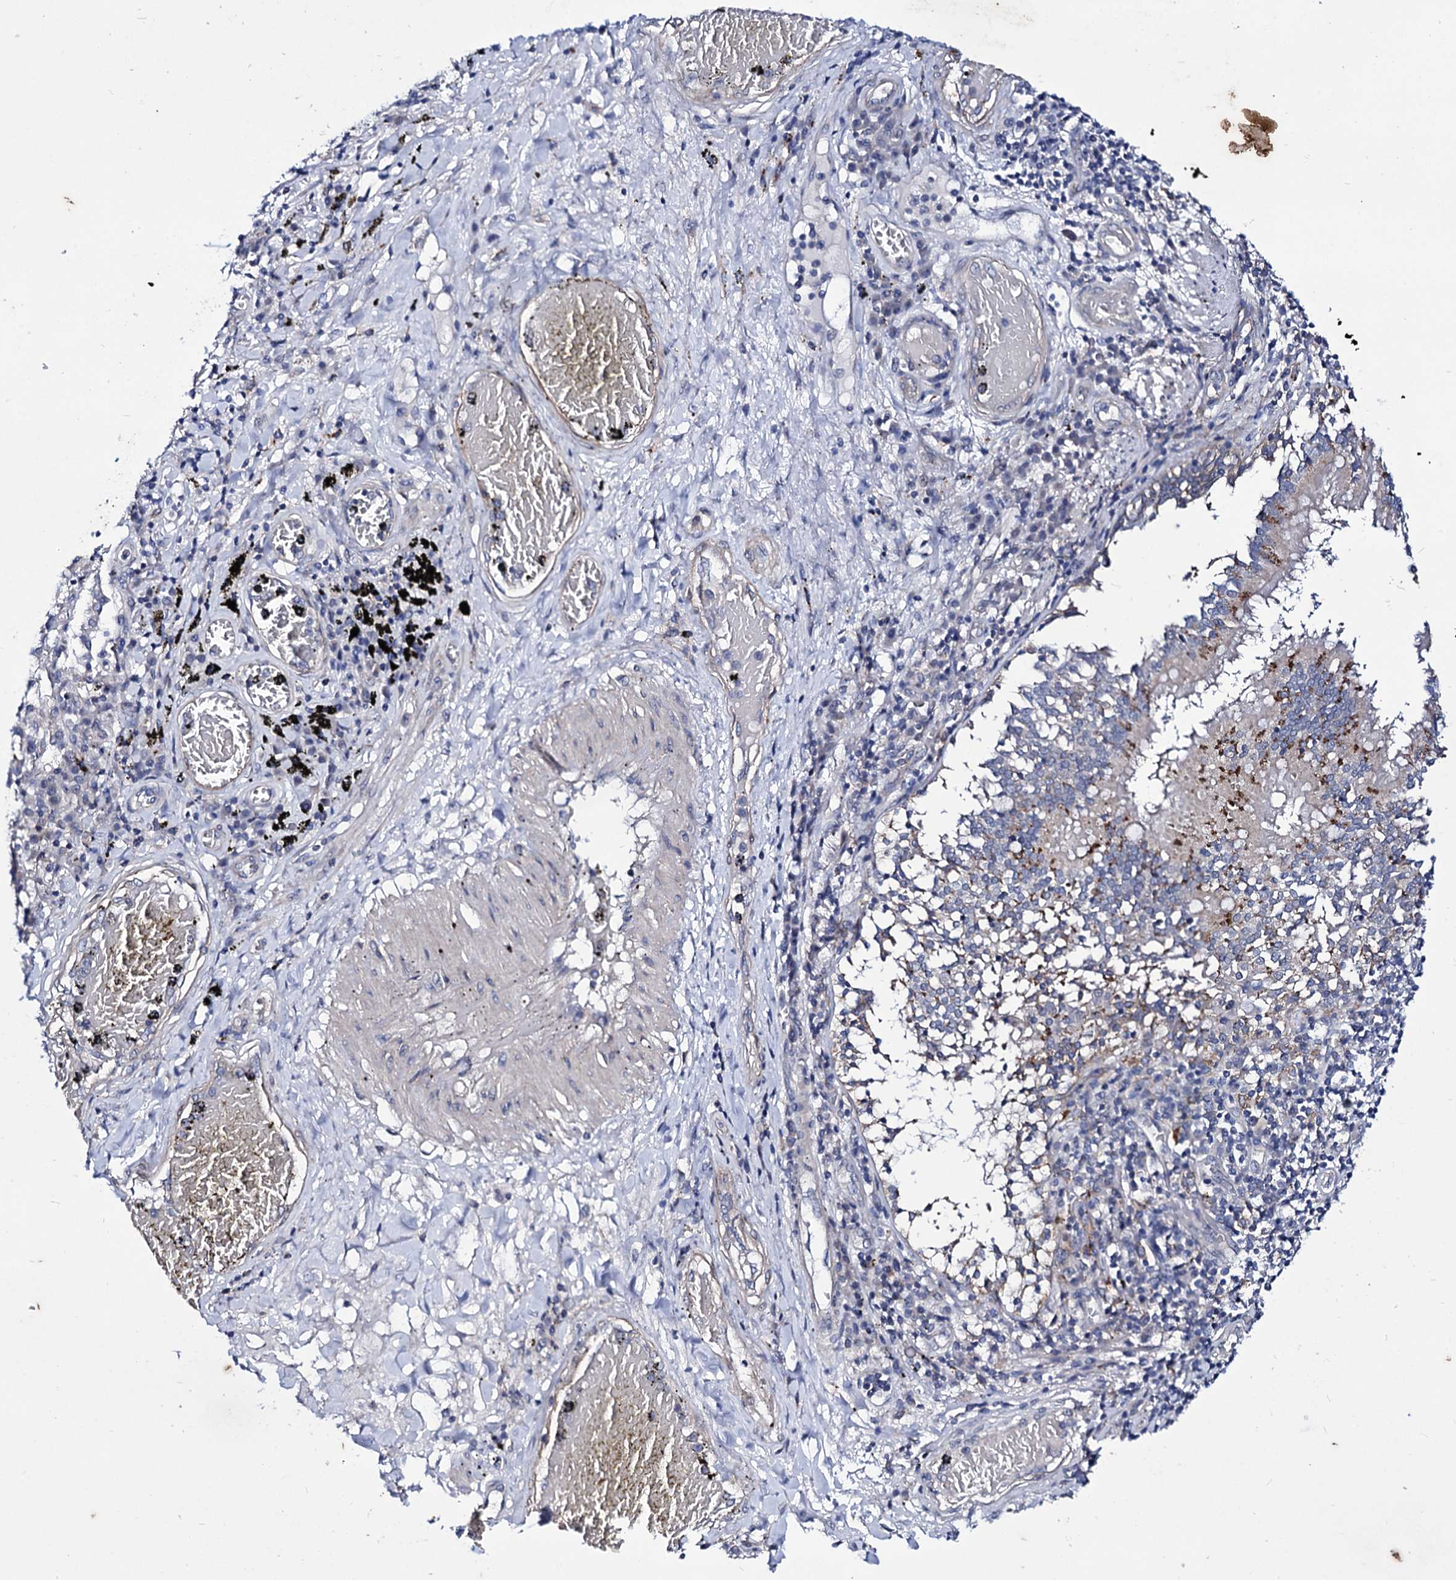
{"staining": {"intensity": "negative", "quantity": "none", "location": "none"}, "tissue": "lung cancer", "cell_type": "Tumor cells", "image_type": "cancer", "snomed": [{"axis": "morphology", "description": "Squamous cell carcinoma, NOS"}, {"axis": "topography", "description": "Lung"}], "caption": "A photomicrograph of lung cancer stained for a protein reveals no brown staining in tumor cells.", "gene": "AXL", "patient": {"sex": "male", "age": 65}}